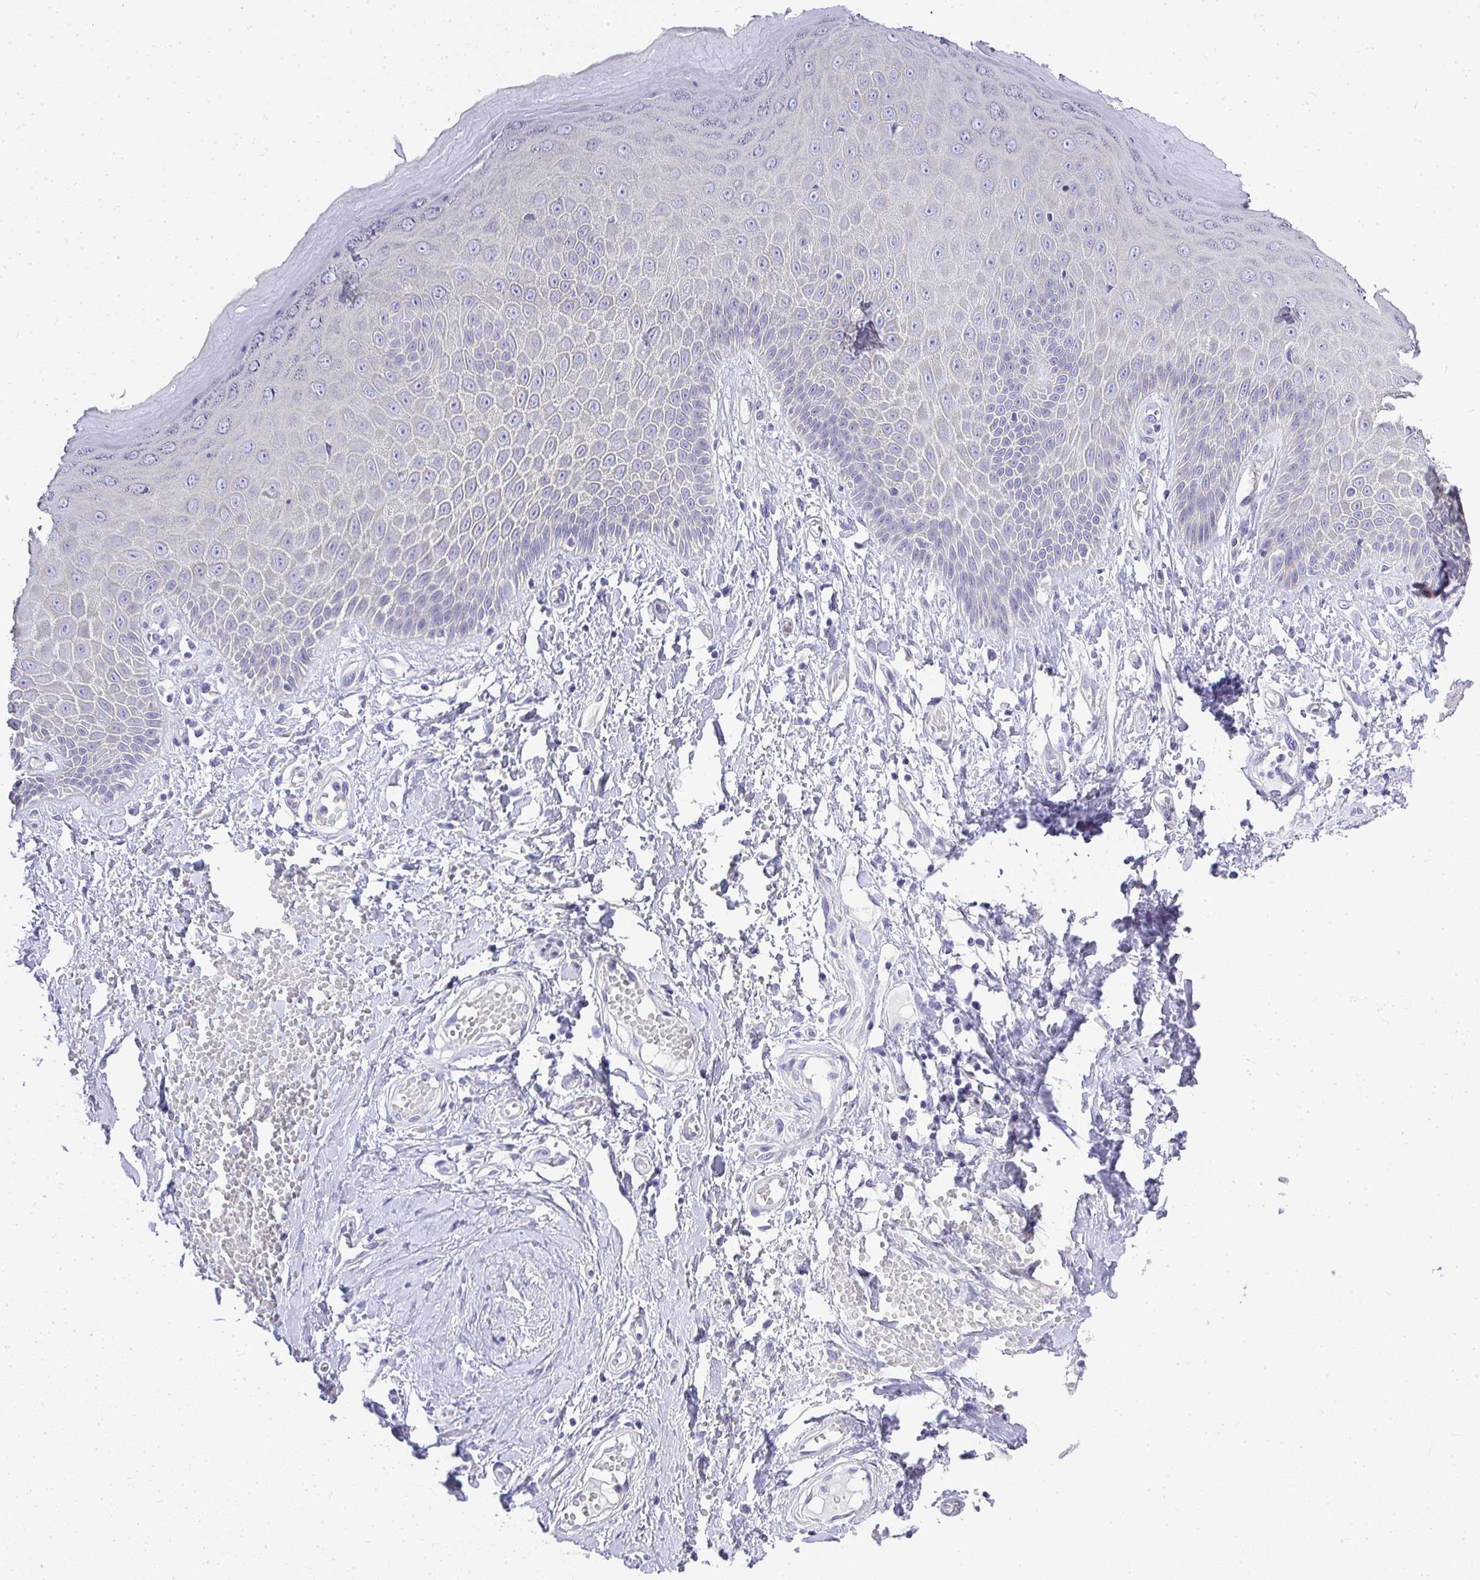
{"staining": {"intensity": "negative", "quantity": "none", "location": "none"}, "tissue": "skin", "cell_type": "Epidermal cells", "image_type": "normal", "snomed": [{"axis": "morphology", "description": "Normal tissue, NOS"}, {"axis": "topography", "description": "Anal"}, {"axis": "topography", "description": "Peripheral nerve tissue"}], "caption": "Immunohistochemistry histopathology image of benign human skin stained for a protein (brown), which displays no expression in epidermal cells.", "gene": "PLPPR3", "patient": {"sex": "male", "age": 78}}